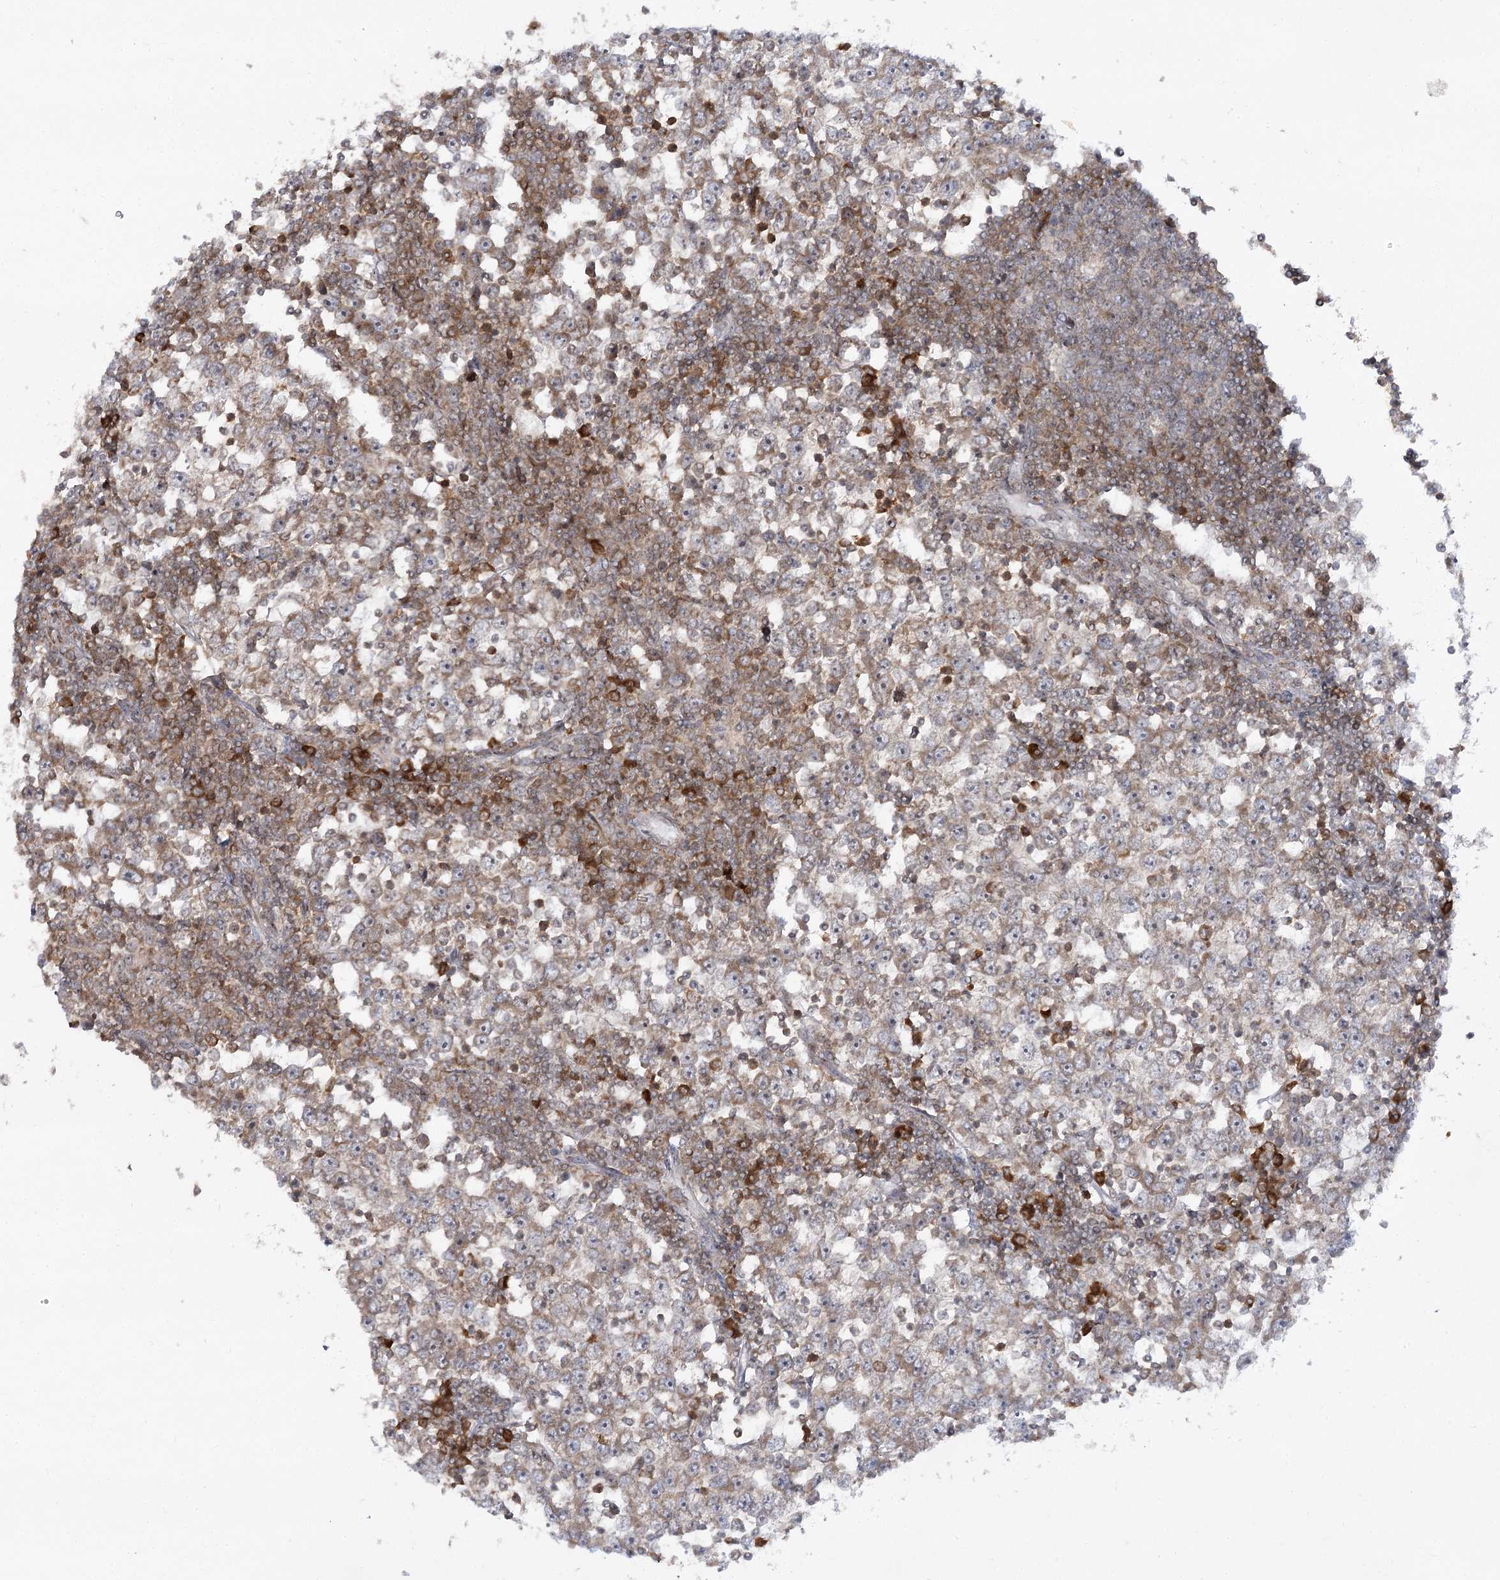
{"staining": {"intensity": "weak", "quantity": "25%-75%", "location": "cytoplasmic/membranous"}, "tissue": "testis cancer", "cell_type": "Tumor cells", "image_type": "cancer", "snomed": [{"axis": "morphology", "description": "Seminoma, NOS"}, {"axis": "topography", "description": "Testis"}], "caption": "Protein staining reveals weak cytoplasmic/membranous positivity in approximately 25%-75% of tumor cells in testis cancer.", "gene": "SYTL1", "patient": {"sex": "male", "age": 65}}